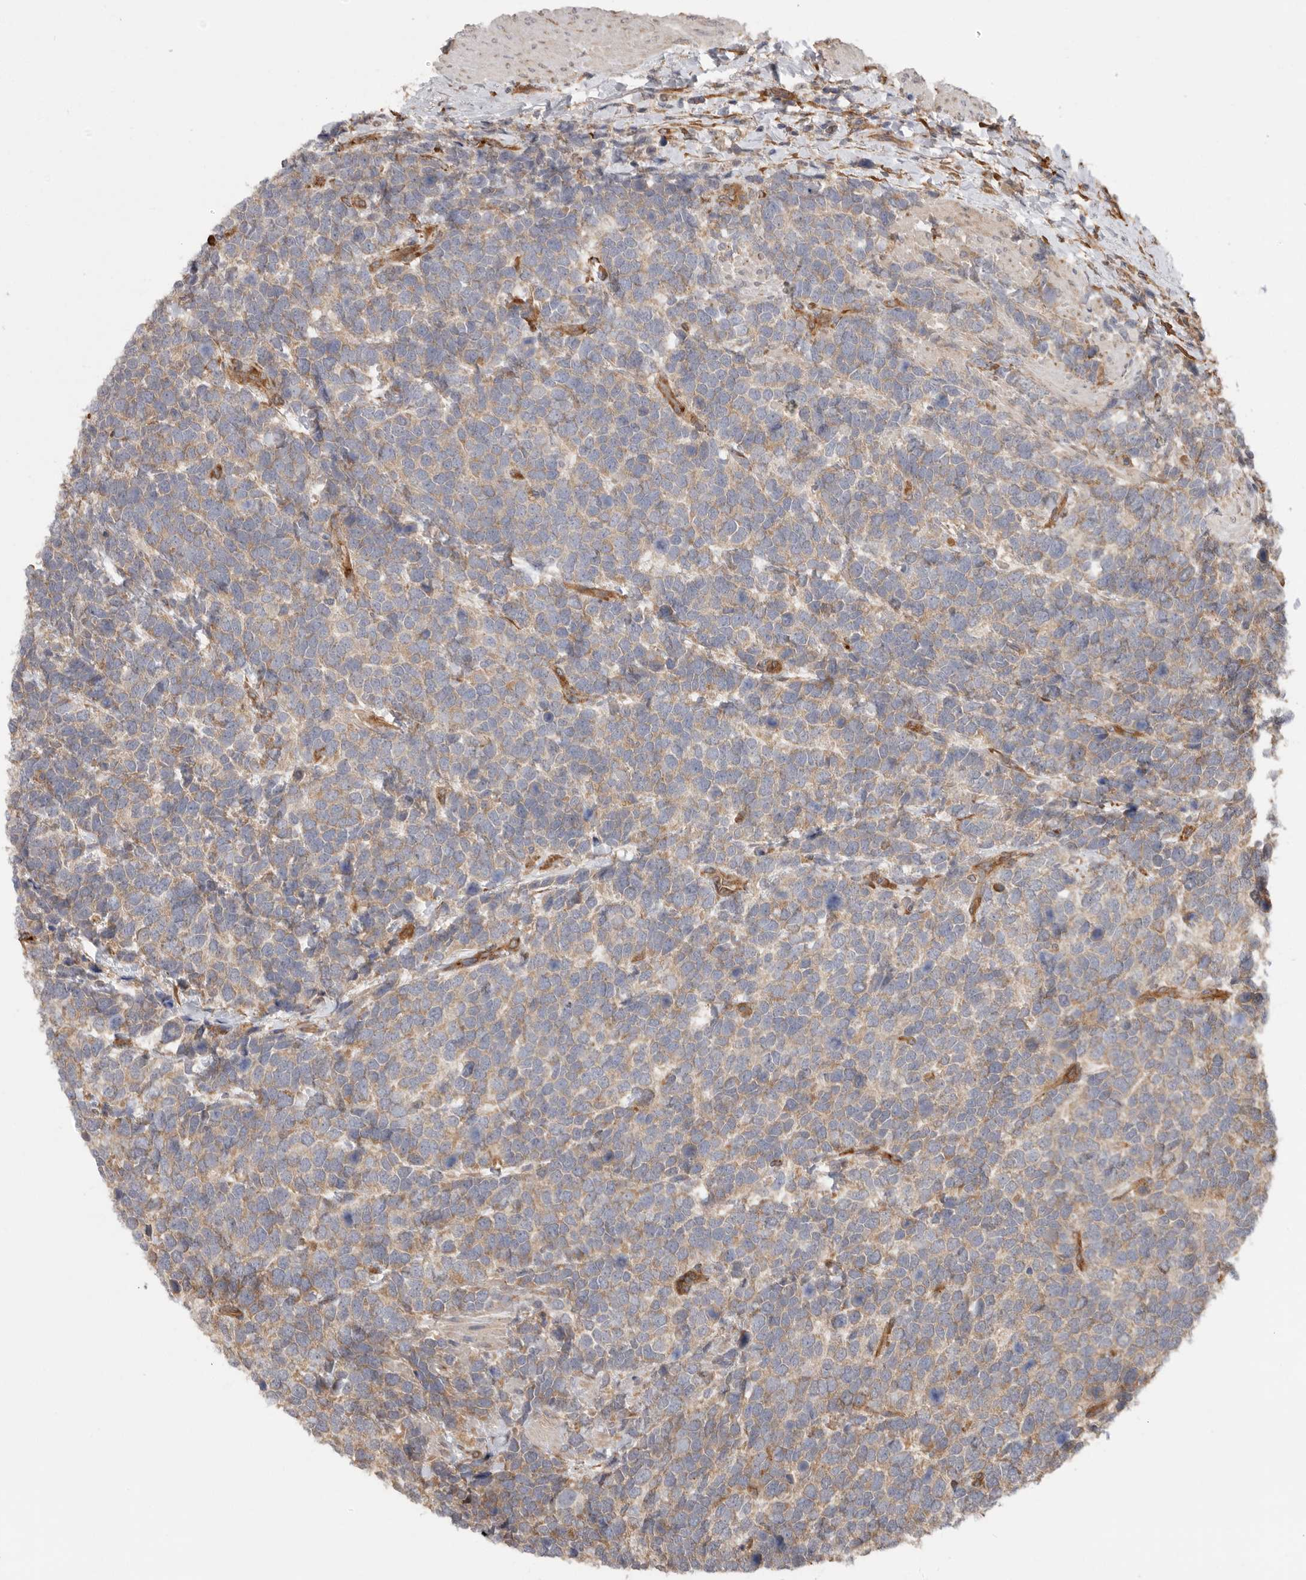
{"staining": {"intensity": "weak", "quantity": ">75%", "location": "cytoplasmic/membranous"}, "tissue": "urothelial cancer", "cell_type": "Tumor cells", "image_type": "cancer", "snomed": [{"axis": "morphology", "description": "Urothelial carcinoma, High grade"}, {"axis": "topography", "description": "Urinary bladder"}], "caption": "Brown immunohistochemical staining in human urothelial cancer demonstrates weak cytoplasmic/membranous positivity in approximately >75% of tumor cells. Nuclei are stained in blue.", "gene": "CDC42BPB", "patient": {"sex": "female", "age": 82}}